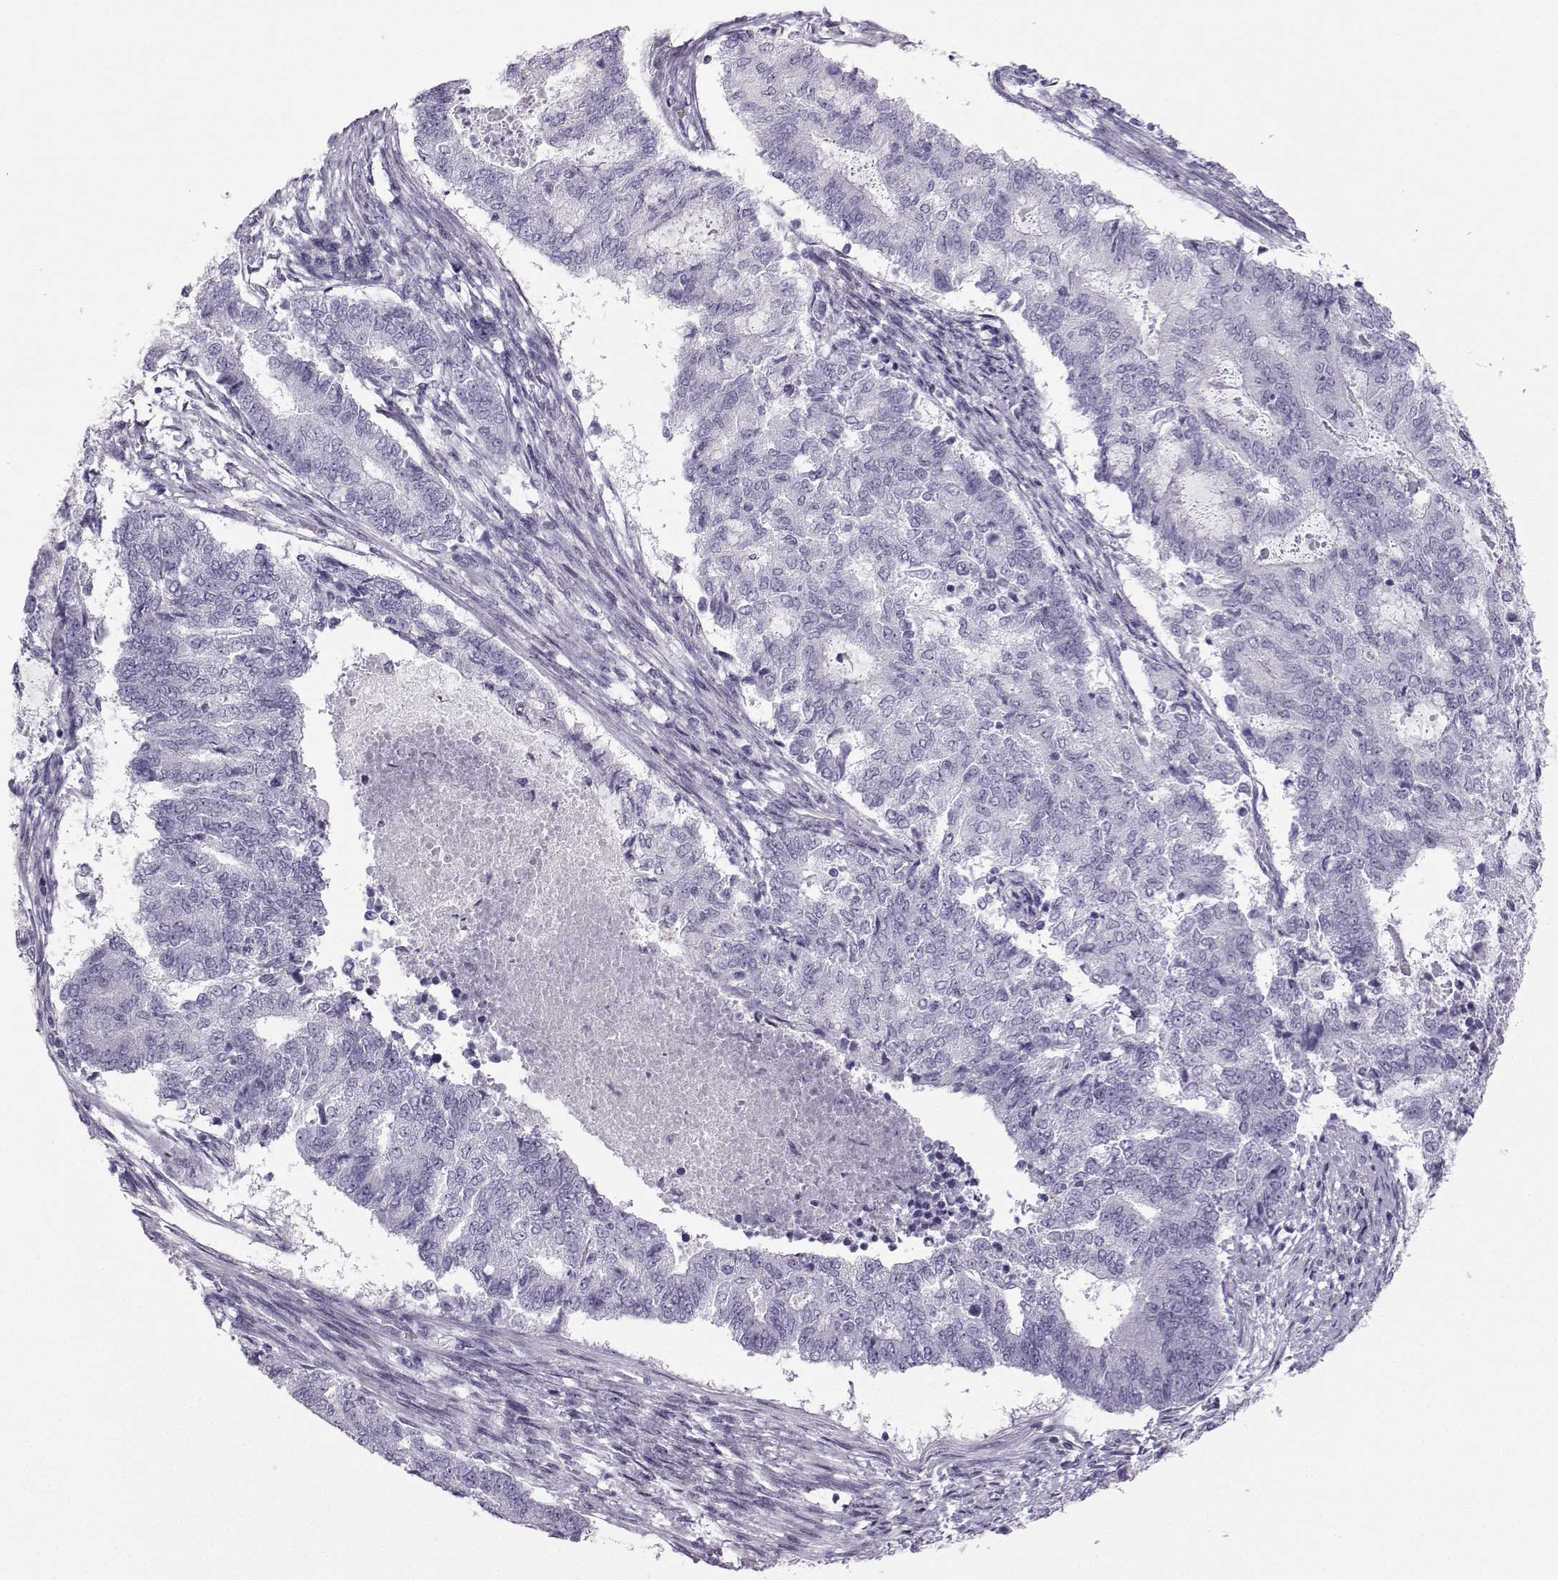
{"staining": {"intensity": "negative", "quantity": "none", "location": "none"}, "tissue": "endometrial cancer", "cell_type": "Tumor cells", "image_type": "cancer", "snomed": [{"axis": "morphology", "description": "Adenocarcinoma, NOS"}, {"axis": "topography", "description": "Endometrium"}], "caption": "IHC histopathology image of human adenocarcinoma (endometrial) stained for a protein (brown), which displays no expression in tumor cells.", "gene": "ZBTB8B", "patient": {"sex": "female", "age": 65}}